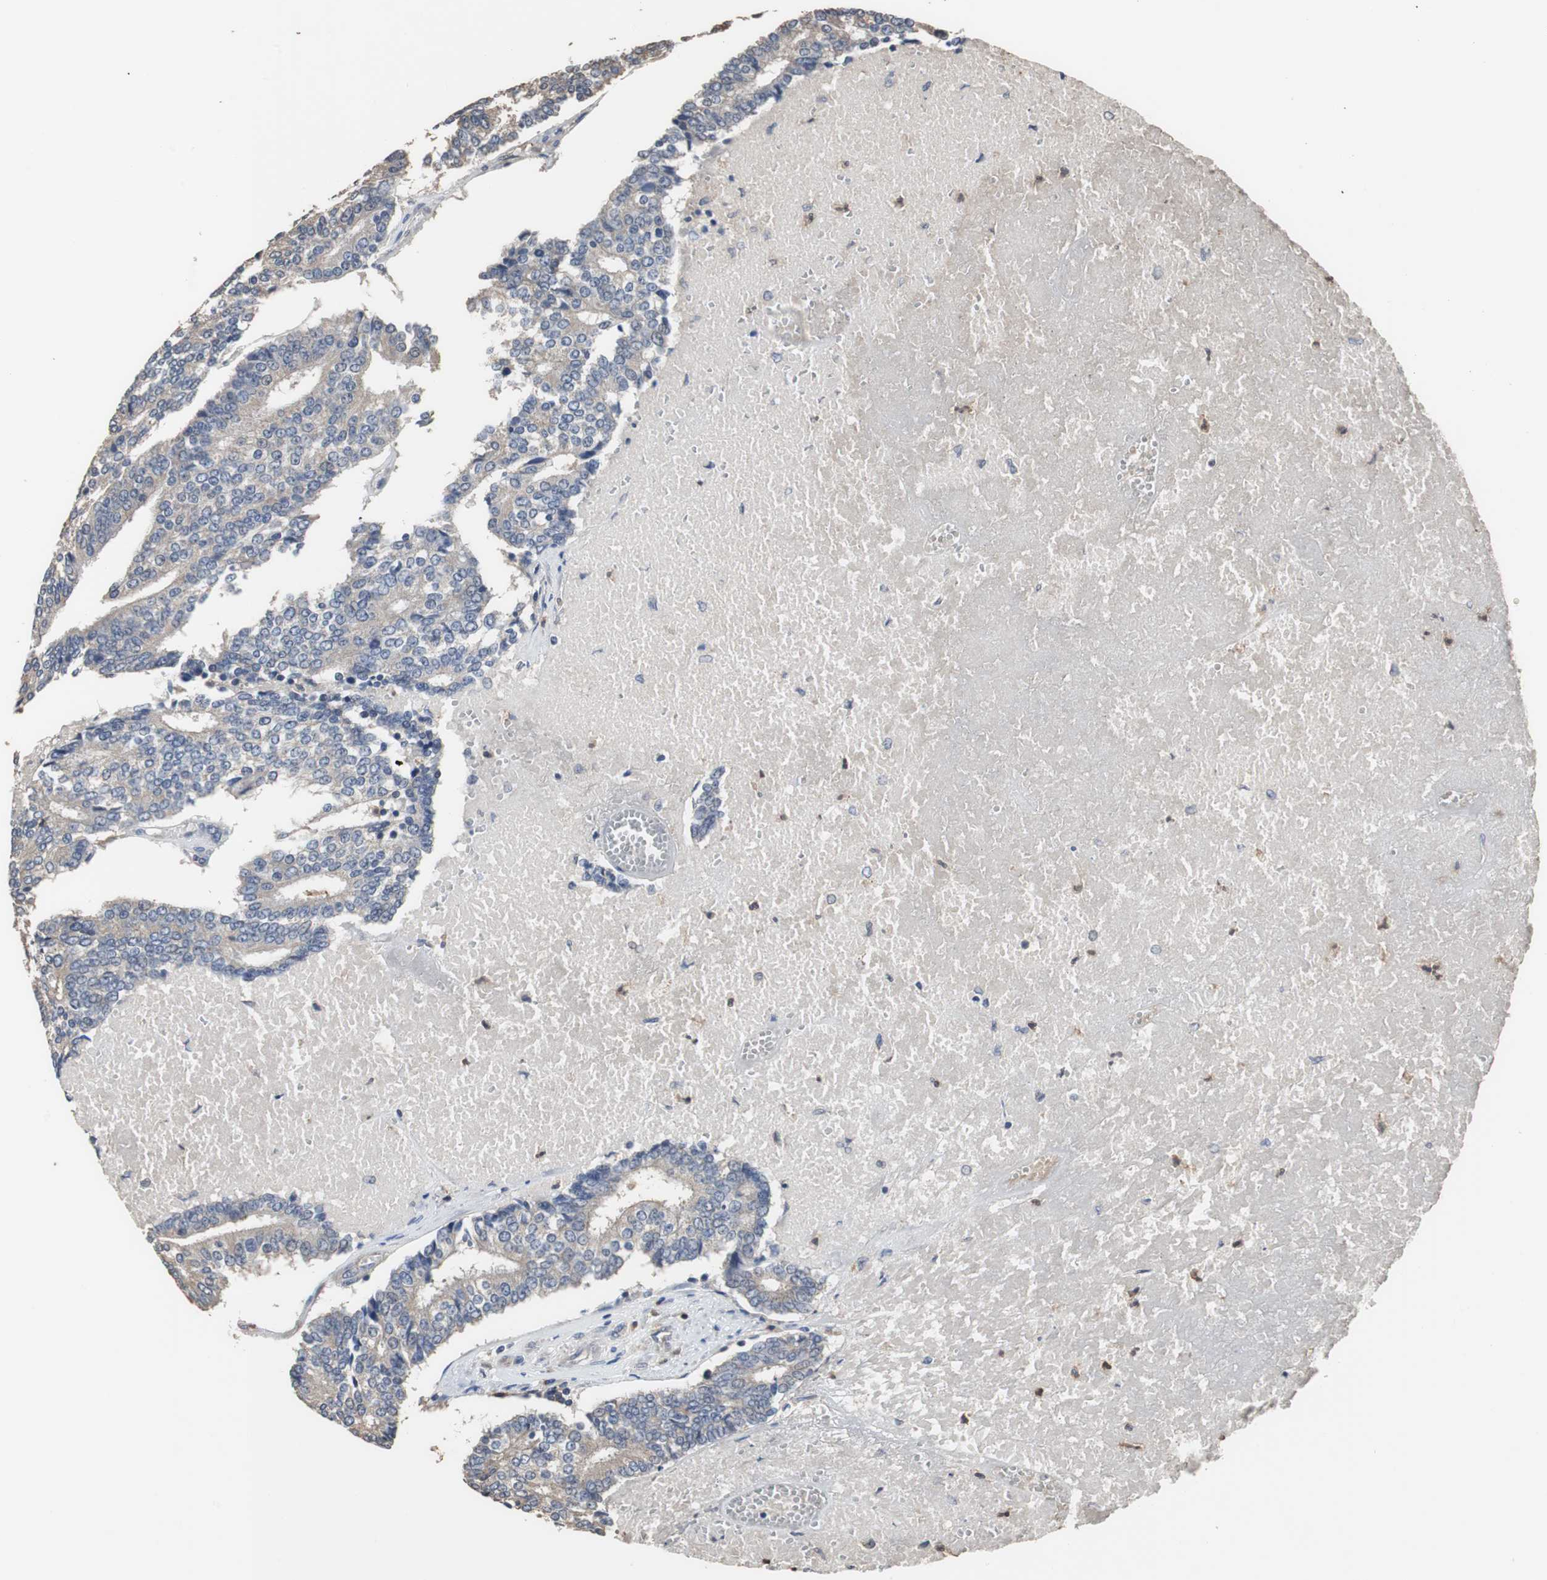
{"staining": {"intensity": "negative", "quantity": "none", "location": "none"}, "tissue": "prostate cancer", "cell_type": "Tumor cells", "image_type": "cancer", "snomed": [{"axis": "morphology", "description": "Adenocarcinoma, High grade"}, {"axis": "topography", "description": "Prostate"}], "caption": "High magnification brightfield microscopy of high-grade adenocarcinoma (prostate) stained with DAB (brown) and counterstained with hematoxylin (blue): tumor cells show no significant expression.", "gene": "SCIMP", "patient": {"sex": "male", "age": 55}}